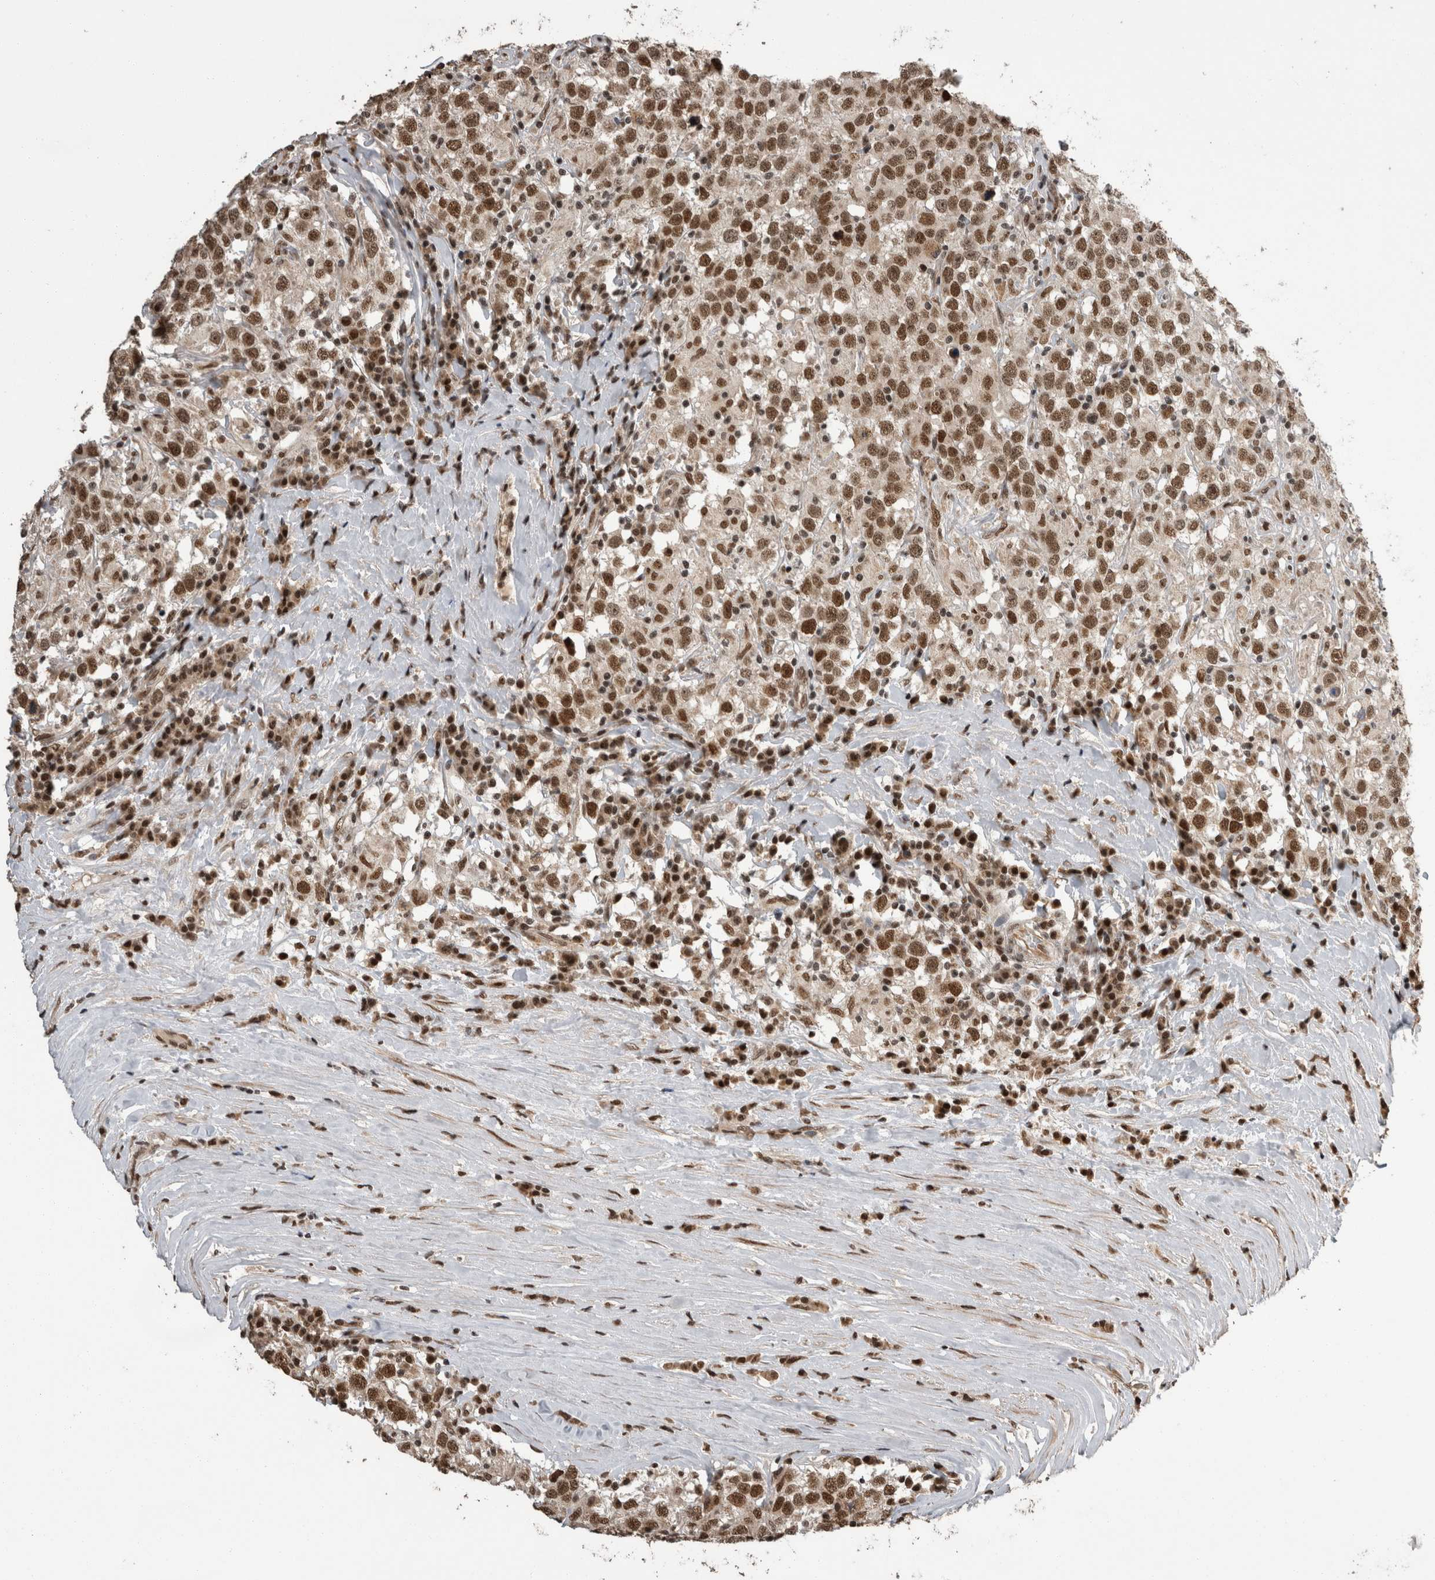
{"staining": {"intensity": "strong", "quantity": ">75%", "location": "nuclear"}, "tissue": "testis cancer", "cell_type": "Tumor cells", "image_type": "cancer", "snomed": [{"axis": "morphology", "description": "Seminoma, NOS"}, {"axis": "topography", "description": "Testis"}], "caption": "Seminoma (testis) stained with immunohistochemistry (IHC) reveals strong nuclear expression in about >75% of tumor cells.", "gene": "CPSF2", "patient": {"sex": "male", "age": 41}}